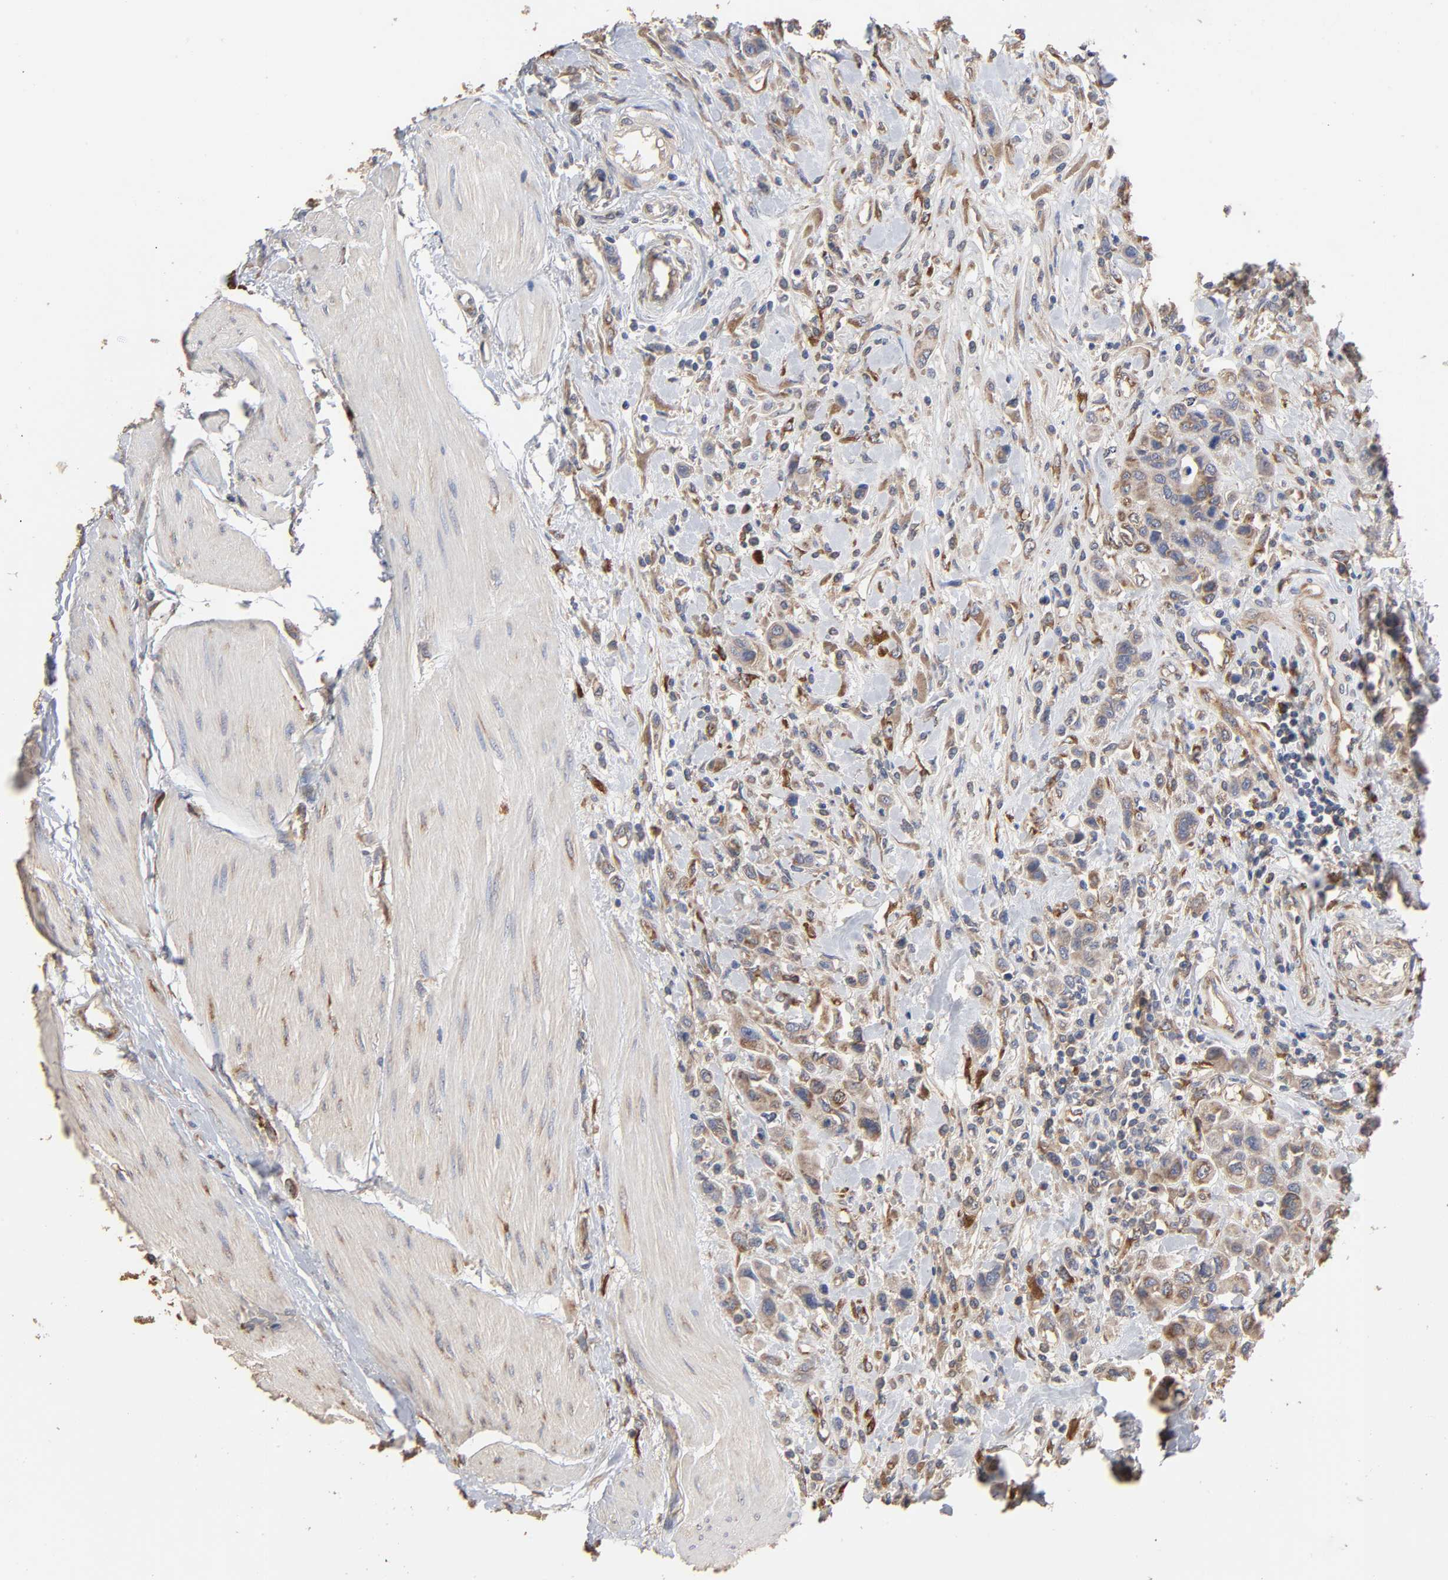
{"staining": {"intensity": "weak", "quantity": ">75%", "location": "cytoplasmic/membranous"}, "tissue": "urothelial cancer", "cell_type": "Tumor cells", "image_type": "cancer", "snomed": [{"axis": "morphology", "description": "Urothelial carcinoma, High grade"}, {"axis": "topography", "description": "Urinary bladder"}], "caption": "A brown stain highlights weak cytoplasmic/membranous expression of a protein in urothelial cancer tumor cells. (DAB IHC with brightfield microscopy, high magnification).", "gene": "EIF4G2", "patient": {"sex": "male", "age": 50}}